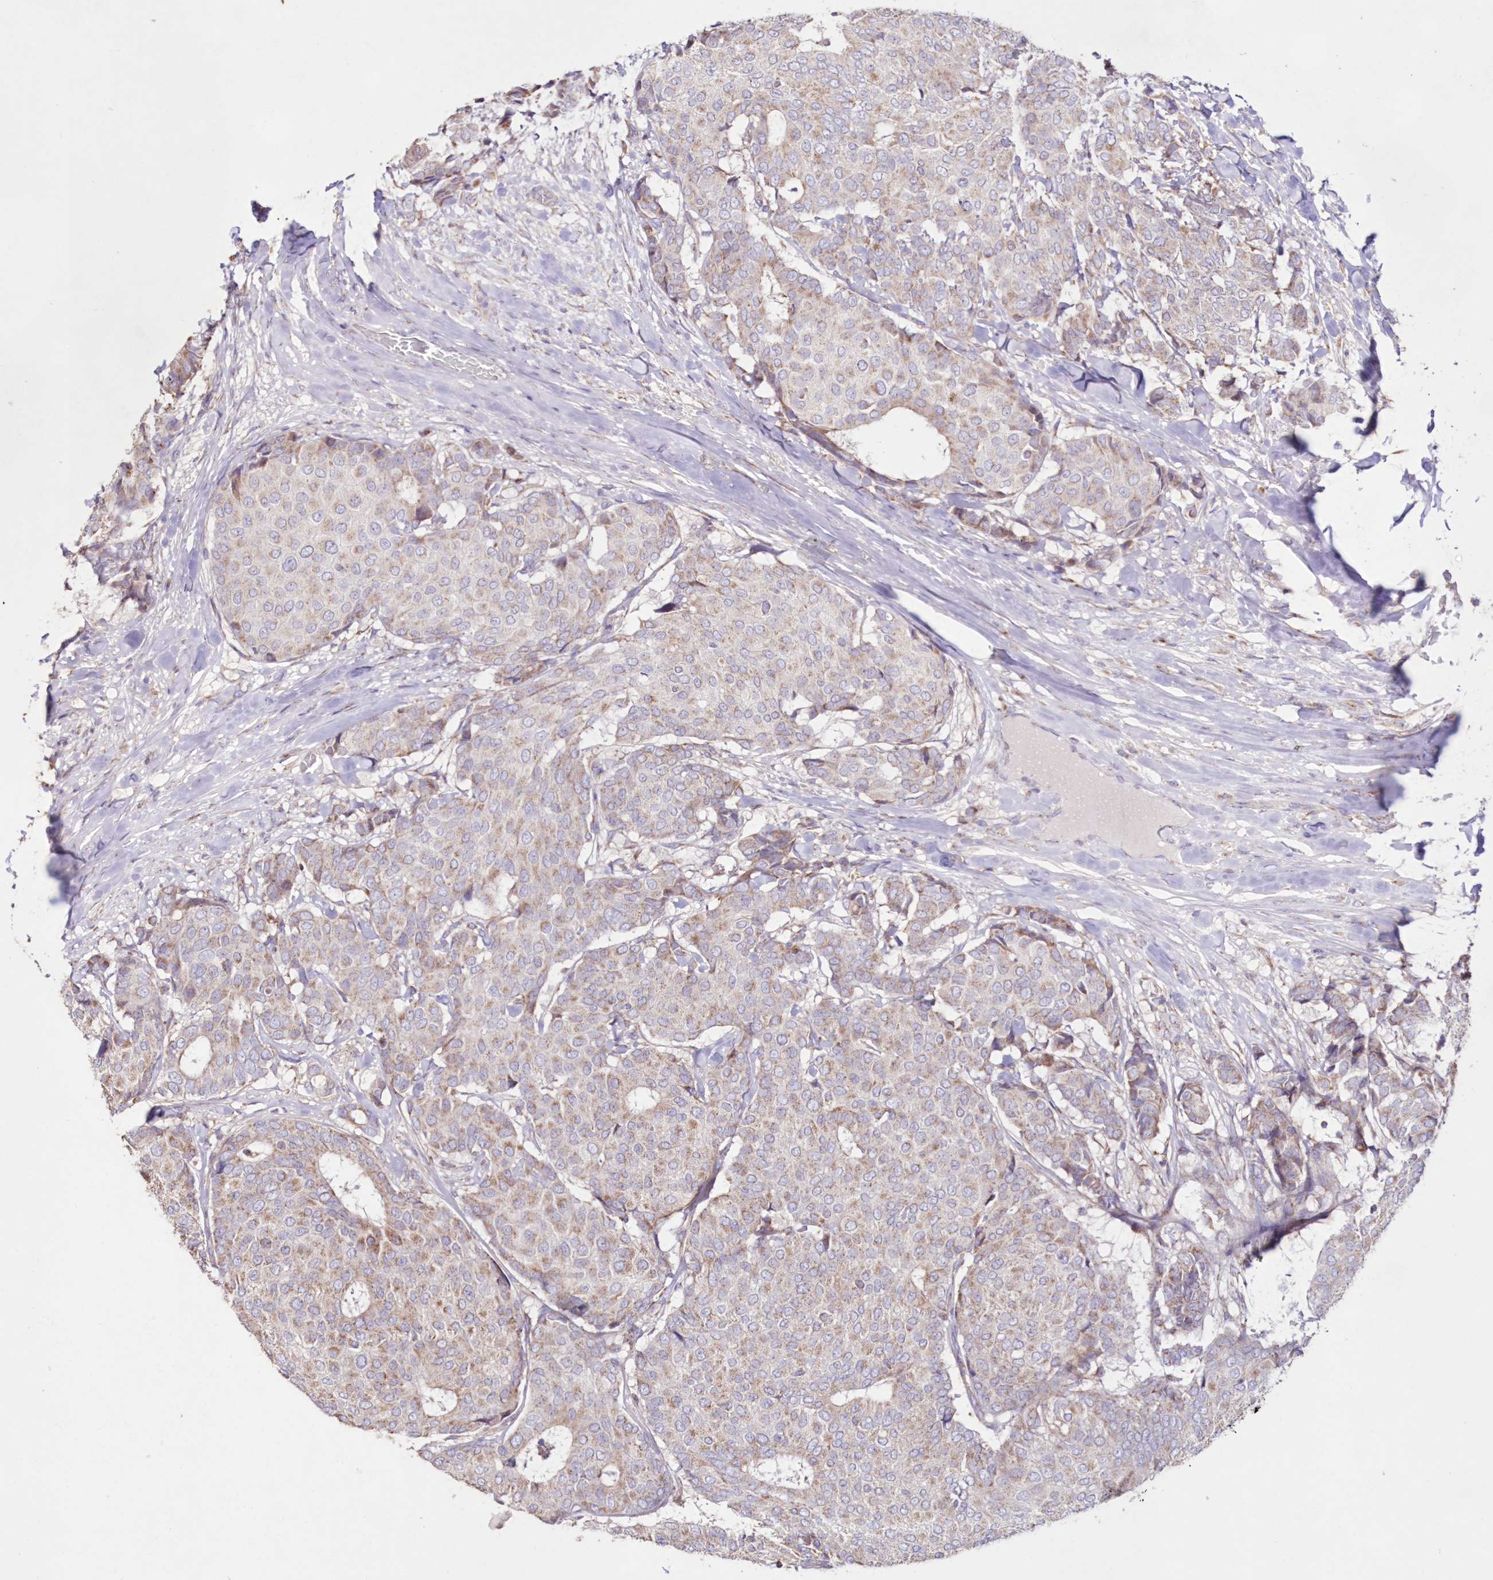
{"staining": {"intensity": "weak", "quantity": "25%-75%", "location": "cytoplasmic/membranous"}, "tissue": "breast cancer", "cell_type": "Tumor cells", "image_type": "cancer", "snomed": [{"axis": "morphology", "description": "Duct carcinoma"}, {"axis": "topography", "description": "Breast"}], "caption": "A micrograph of breast infiltrating ductal carcinoma stained for a protein demonstrates weak cytoplasmic/membranous brown staining in tumor cells.", "gene": "HADHB", "patient": {"sex": "female", "age": 75}}